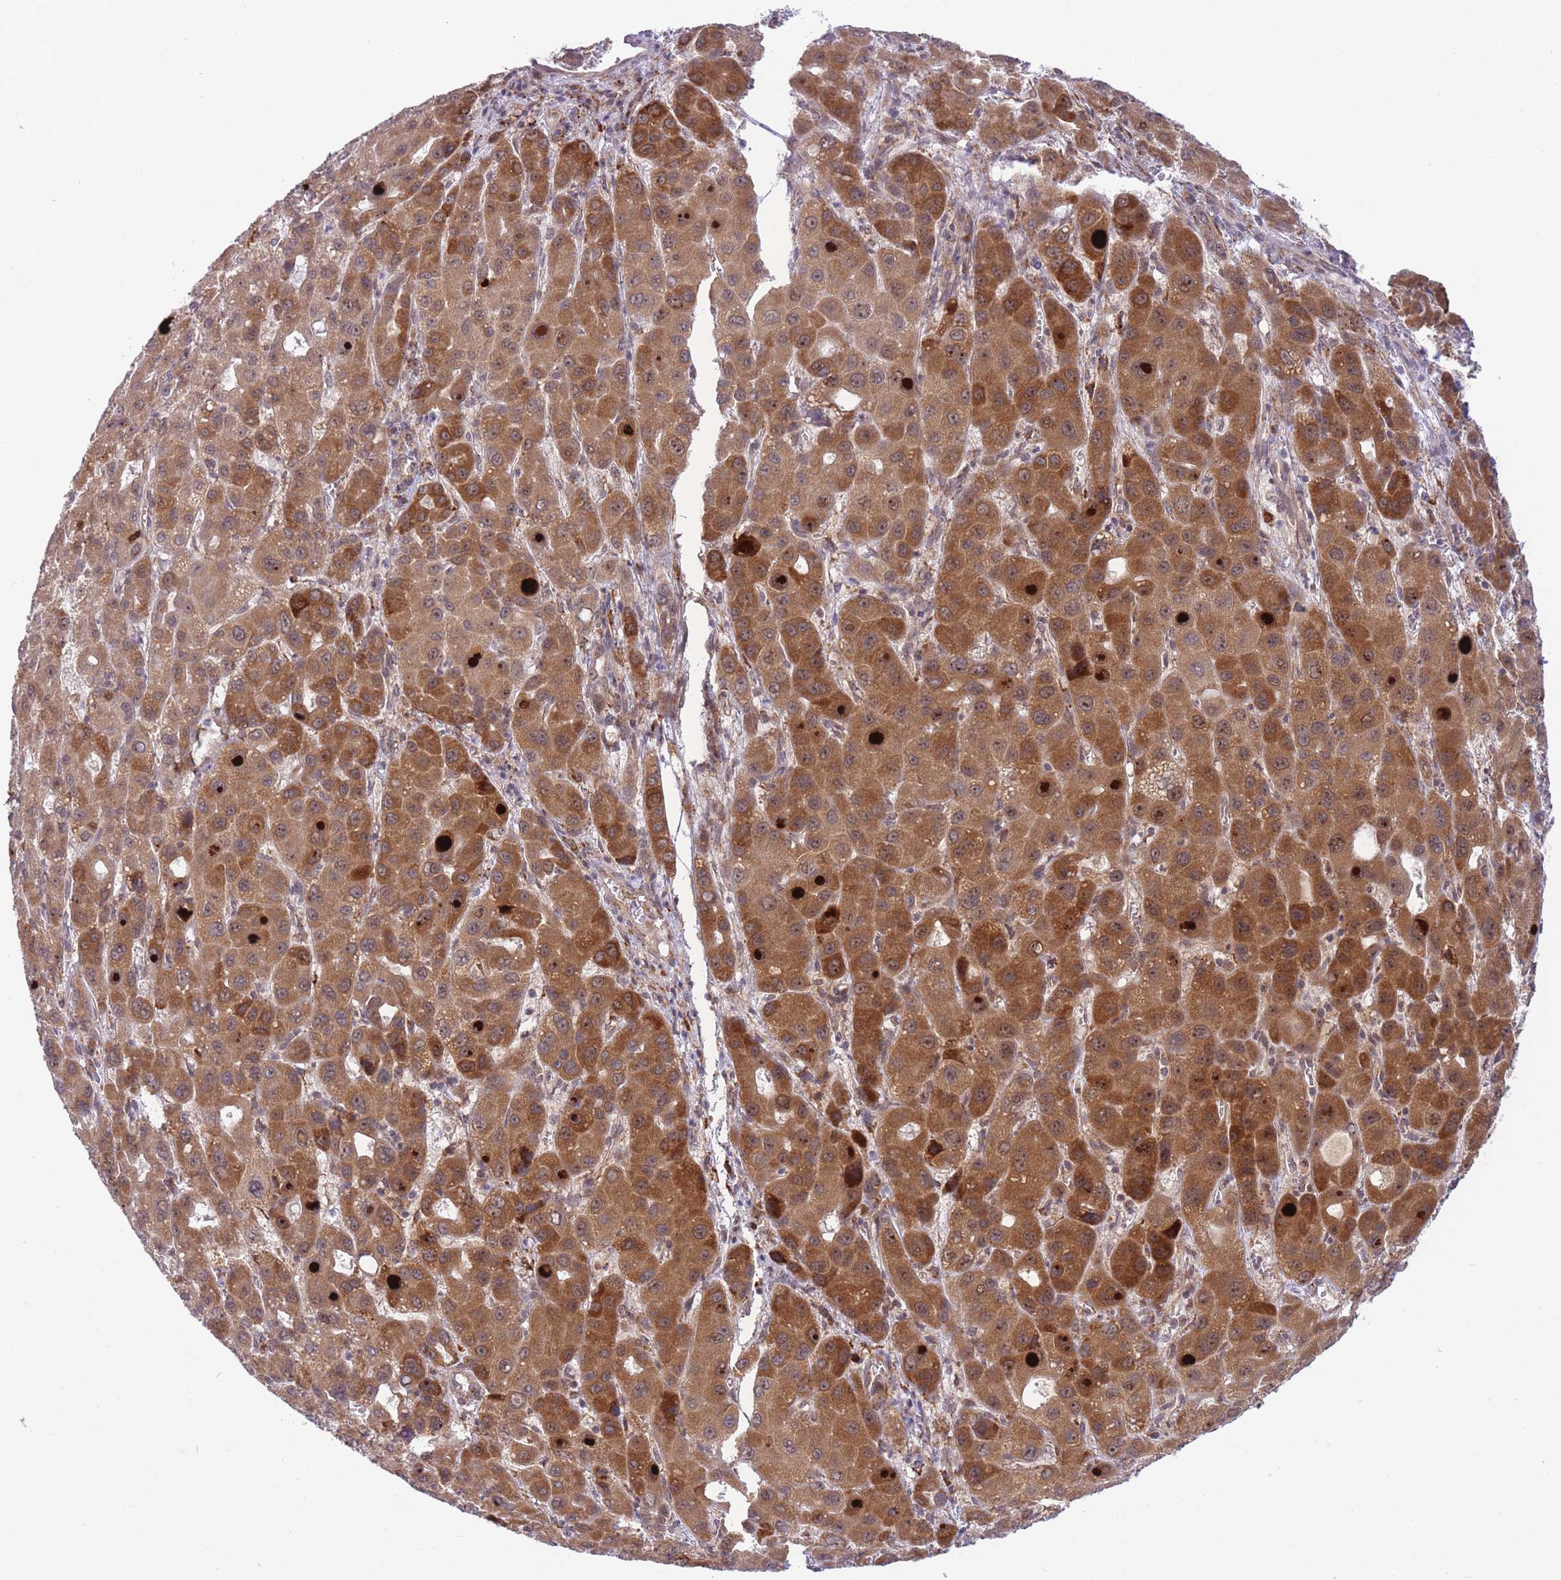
{"staining": {"intensity": "moderate", "quantity": ">75%", "location": "cytoplasmic/membranous,nuclear"}, "tissue": "liver cancer", "cell_type": "Tumor cells", "image_type": "cancer", "snomed": [{"axis": "morphology", "description": "Carcinoma, Hepatocellular, NOS"}, {"axis": "topography", "description": "Liver"}], "caption": "This photomicrograph displays liver cancer (hepatocellular carcinoma) stained with immunohistochemistry to label a protein in brown. The cytoplasmic/membranous and nuclear of tumor cells show moderate positivity for the protein. Nuclei are counter-stained blue.", "gene": "EXOSC8", "patient": {"sex": "male", "age": 55}}